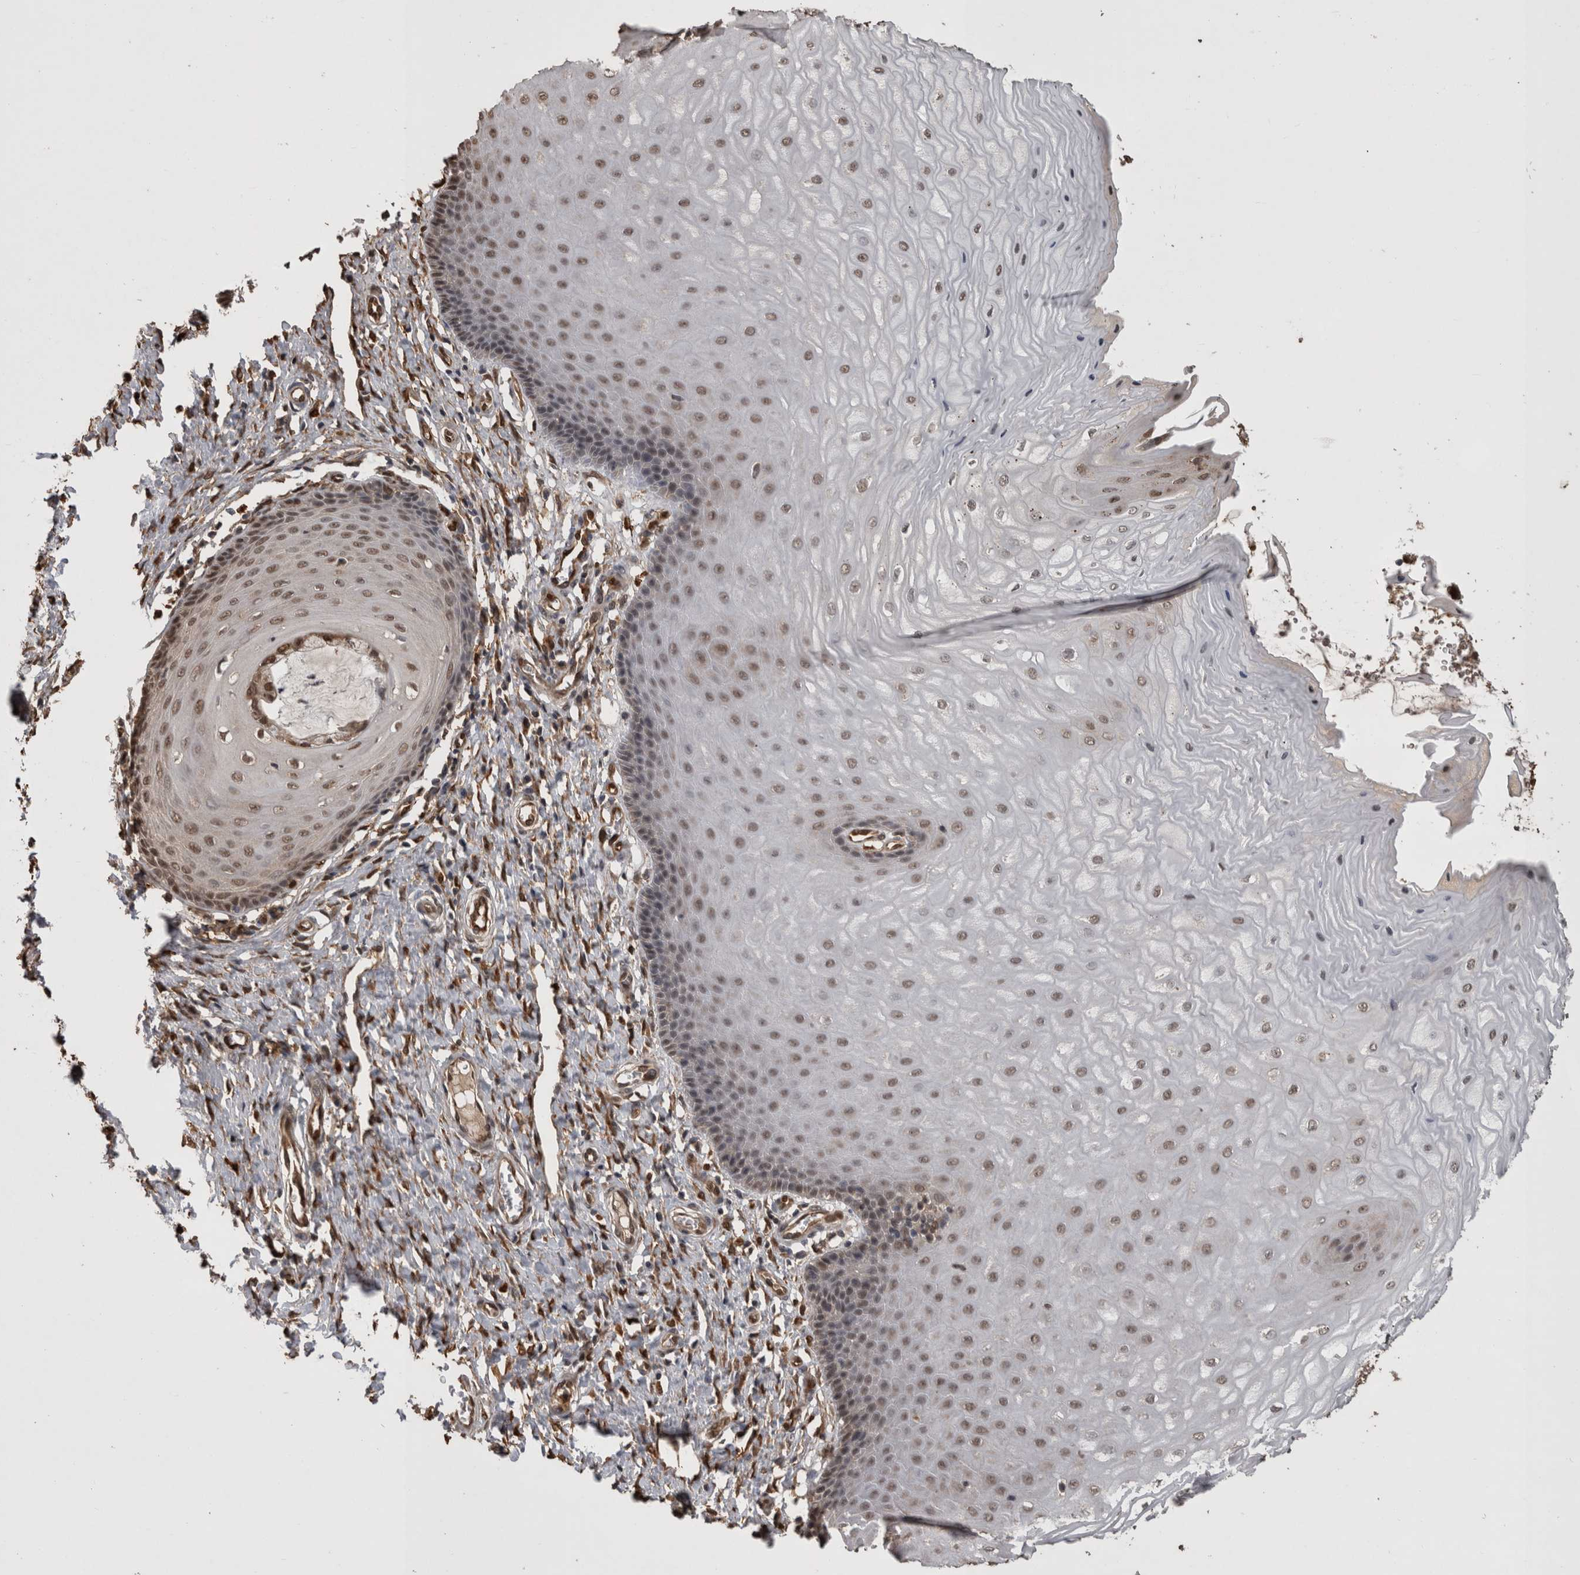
{"staining": {"intensity": "strong", "quantity": ">75%", "location": "nuclear"}, "tissue": "cervix", "cell_type": "Glandular cells", "image_type": "normal", "snomed": [{"axis": "morphology", "description": "Normal tissue, NOS"}, {"axis": "topography", "description": "Cervix"}], "caption": "The image demonstrates a brown stain indicating the presence of a protein in the nuclear of glandular cells in cervix. (brown staining indicates protein expression, while blue staining denotes nuclei).", "gene": "LXN", "patient": {"sex": "female", "age": 55}}